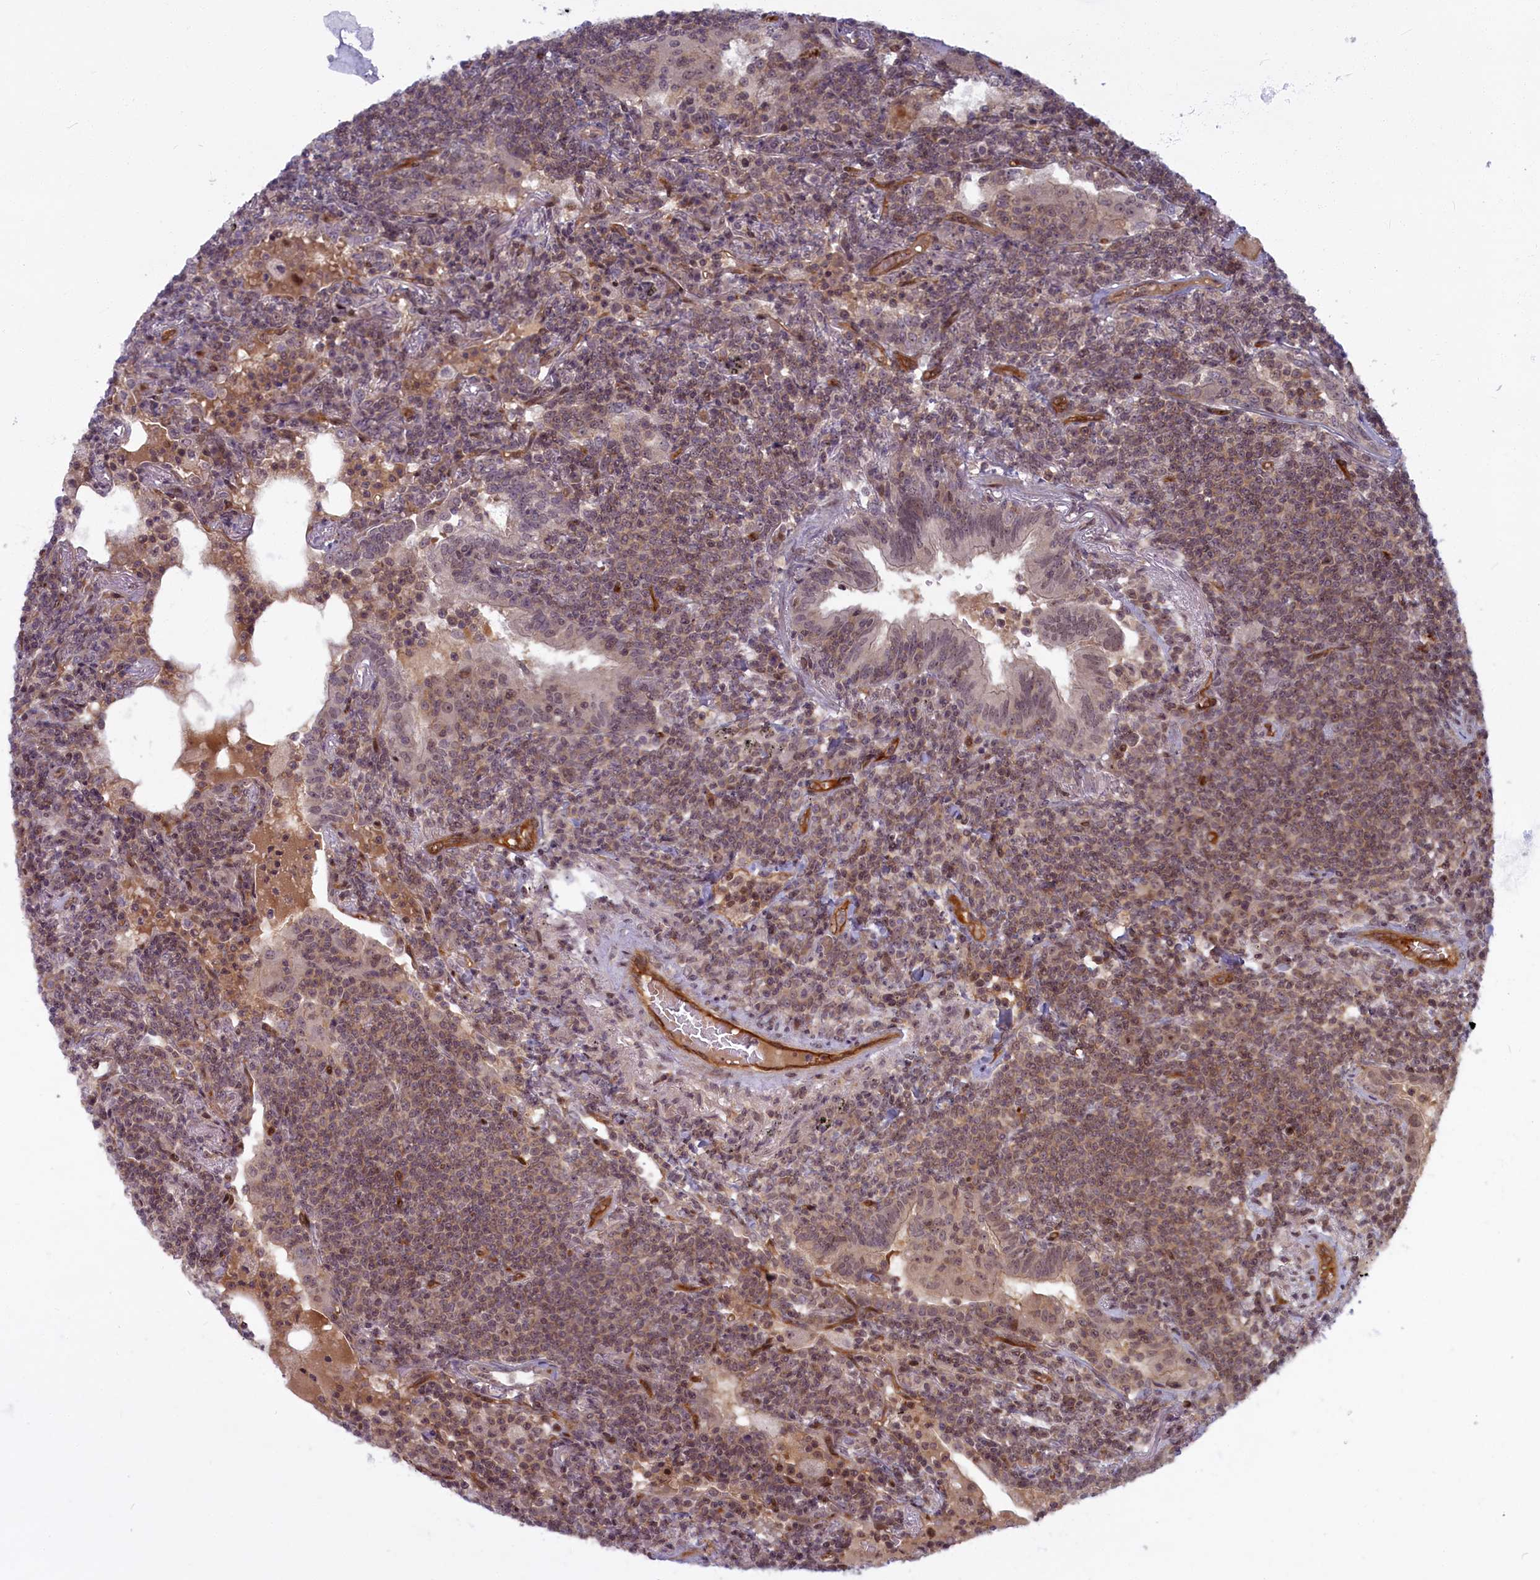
{"staining": {"intensity": "moderate", "quantity": "25%-75%", "location": "cytoplasmic/membranous,nuclear"}, "tissue": "lymphoma", "cell_type": "Tumor cells", "image_type": "cancer", "snomed": [{"axis": "morphology", "description": "Malignant lymphoma, non-Hodgkin's type, Low grade"}, {"axis": "topography", "description": "Lung"}], "caption": "Tumor cells reveal moderate cytoplasmic/membranous and nuclear positivity in approximately 25%-75% of cells in malignant lymphoma, non-Hodgkin's type (low-grade).", "gene": "SNRK", "patient": {"sex": "female", "age": 71}}